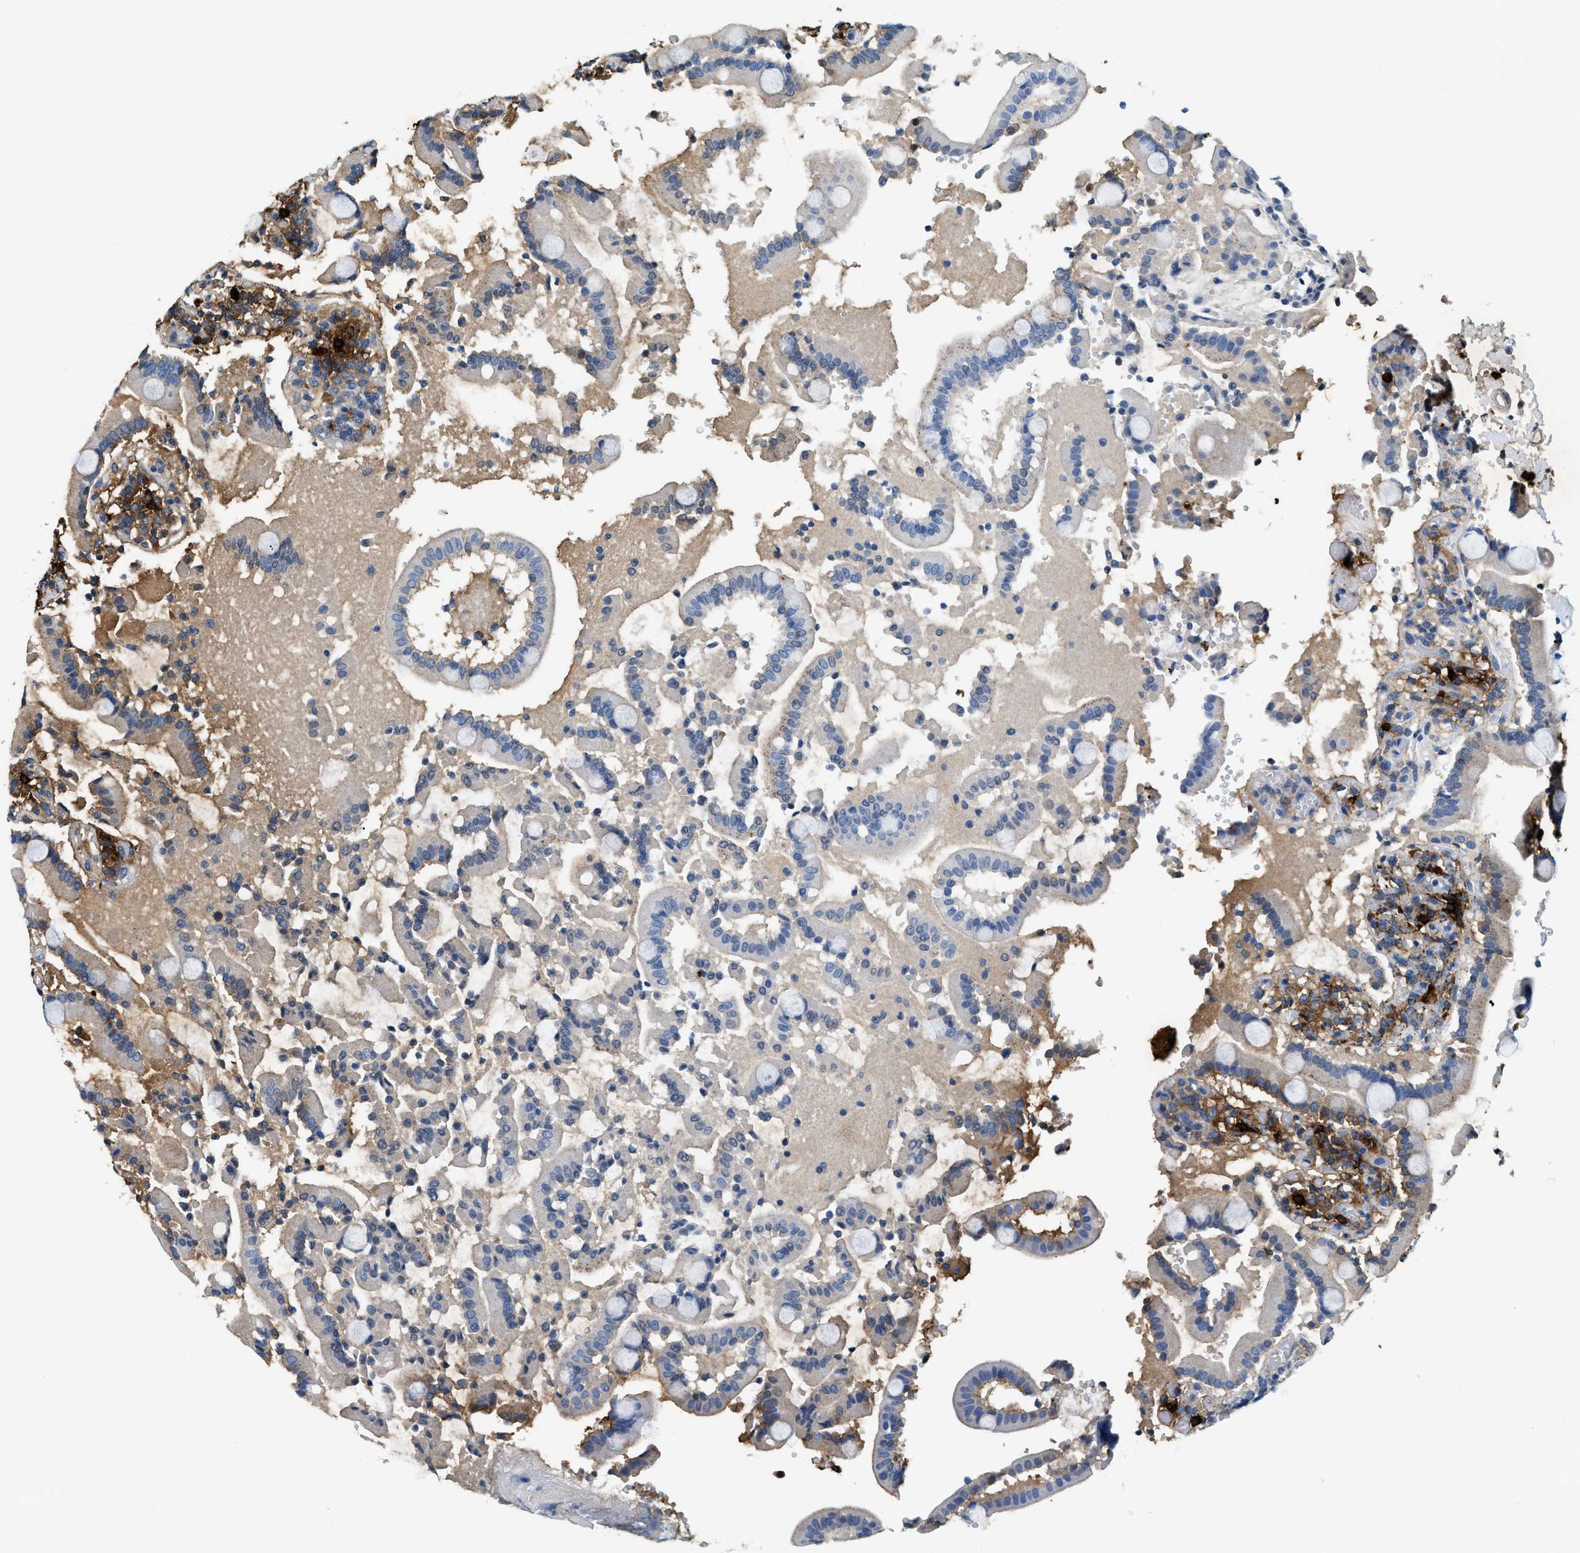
{"staining": {"intensity": "negative", "quantity": "none", "location": "none"}, "tissue": "duodenum", "cell_type": "Glandular cells", "image_type": "normal", "snomed": [{"axis": "morphology", "description": "Normal tissue, NOS"}, {"axis": "topography", "description": "Small intestine, NOS"}], "caption": "DAB (3,3'-diaminobenzidine) immunohistochemical staining of normal duodenum displays no significant expression in glandular cells.", "gene": "TPSAB1", "patient": {"sex": "female", "age": 71}}